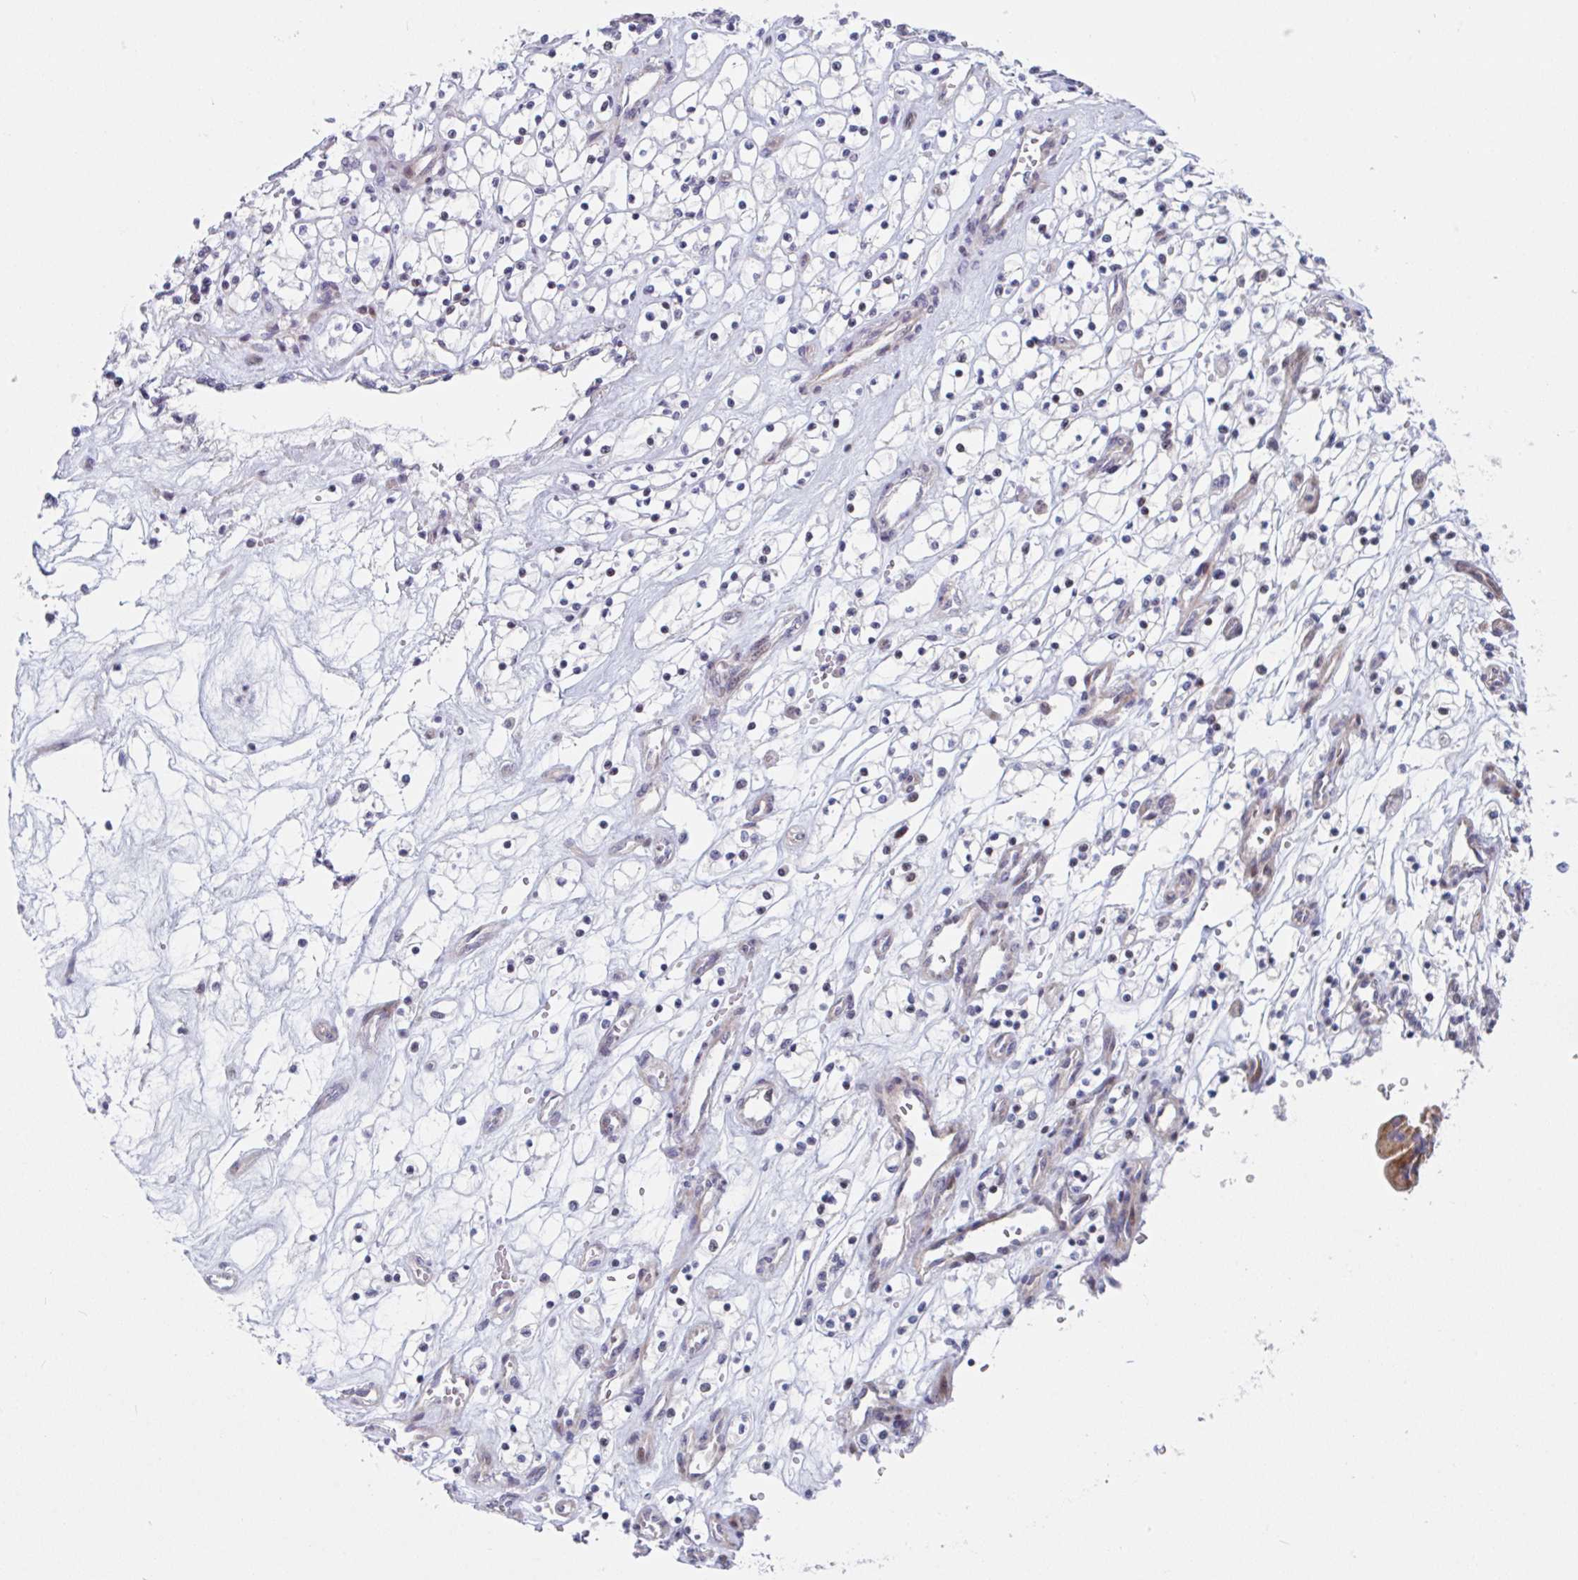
{"staining": {"intensity": "negative", "quantity": "none", "location": "none"}, "tissue": "renal cancer", "cell_type": "Tumor cells", "image_type": "cancer", "snomed": [{"axis": "morphology", "description": "Adenocarcinoma, NOS"}, {"axis": "topography", "description": "Kidney"}], "caption": "DAB immunohistochemical staining of renal cancer shows no significant staining in tumor cells.", "gene": "DUXA", "patient": {"sex": "female", "age": 69}}